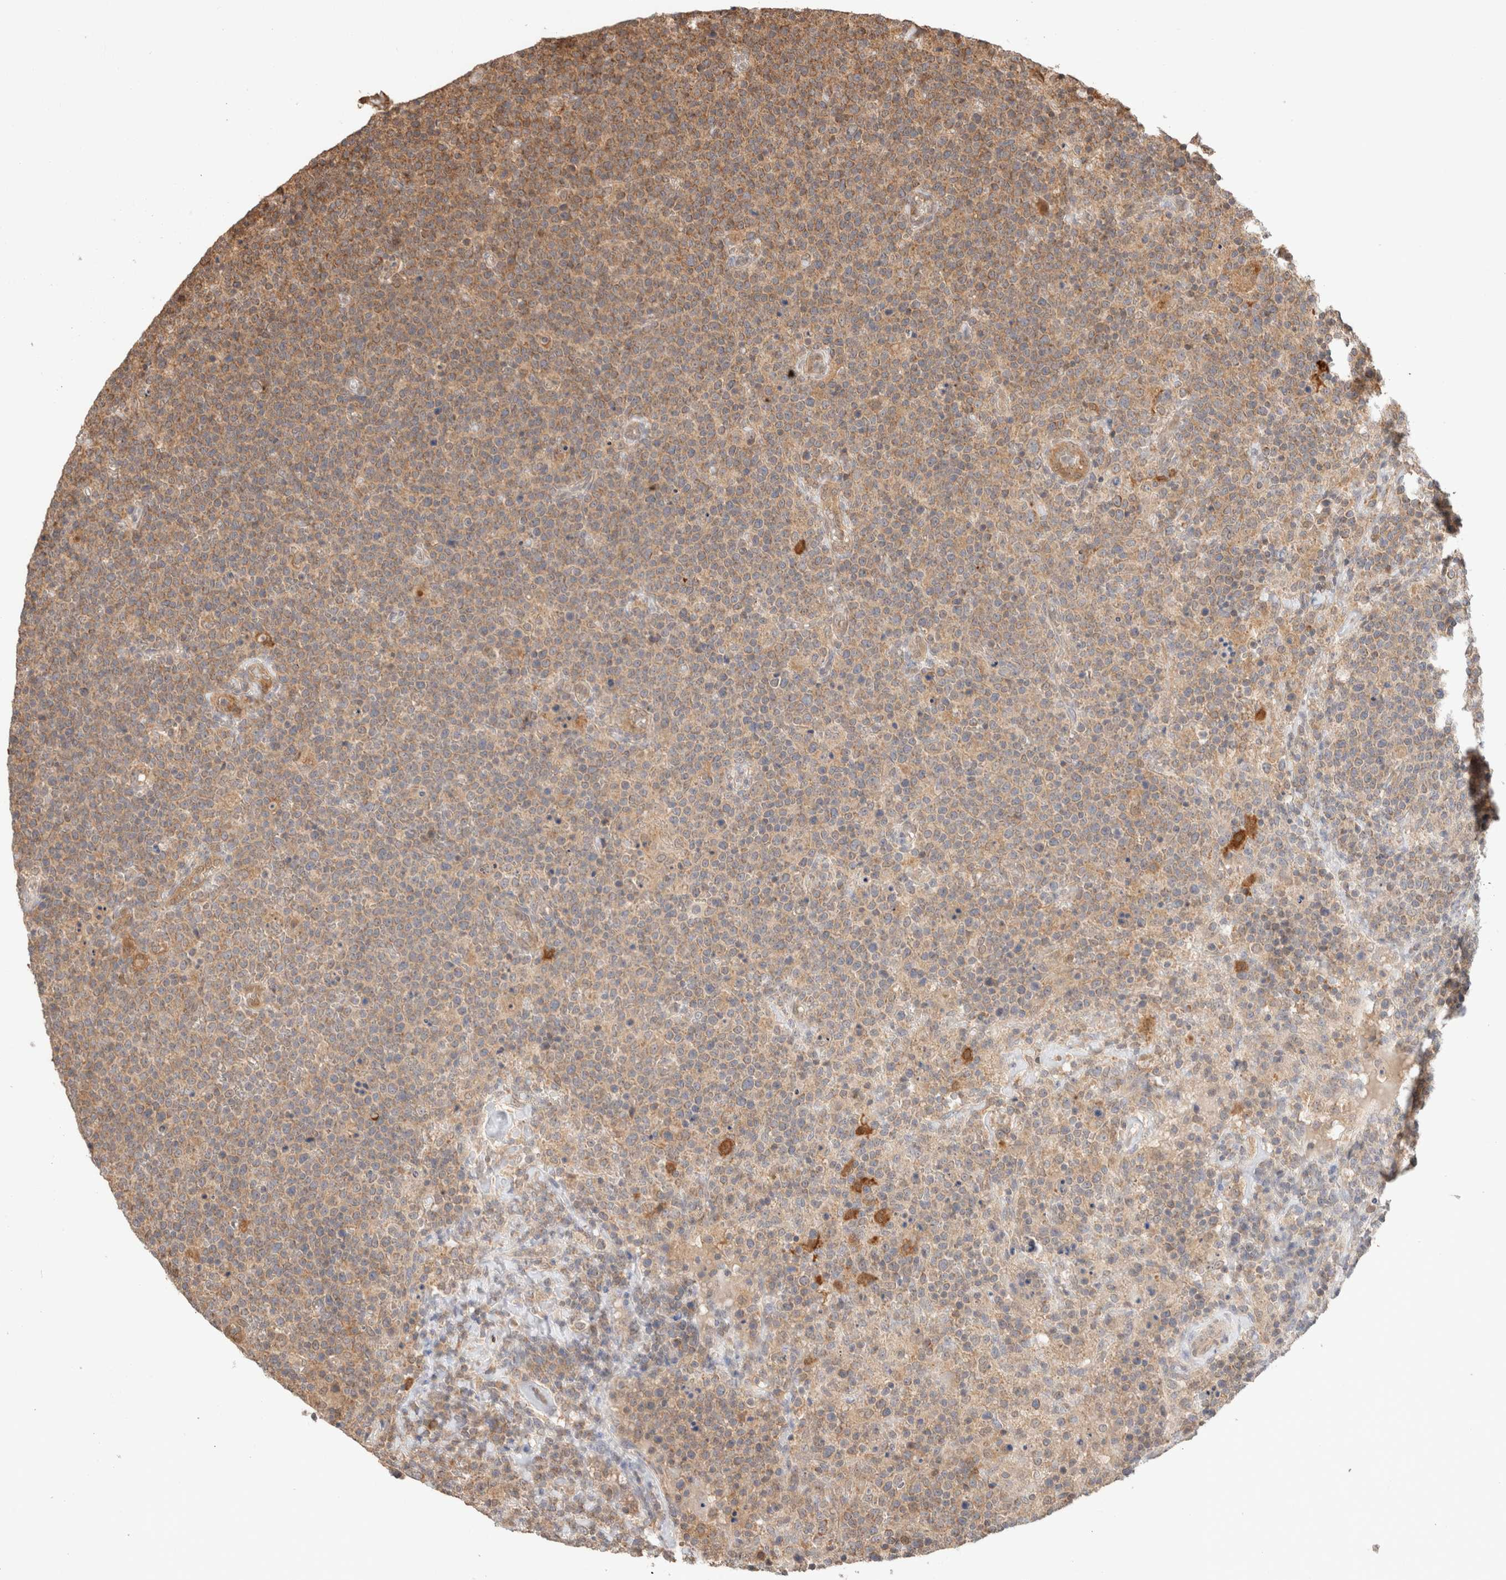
{"staining": {"intensity": "moderate", "quantity": ">75%", "location": "cytoplasmic/membranous"}, "tissue": "lymphoma", "cell_type": "Tumor cells", "image_type": "cancer", "snomed": [{"axis": "morphology", "description": "Malignant lymphoma, non-Hodgkin's type, High grade"}, {"axis": "topography", "description": "Lymph node"}], "caption": "Tumor cells exhibit medium levels of moderate cytoplasmic/membranous staining in approximately >75% of cells in high-grade malignant lymphoma, non-Hodgkin's type.", "gene": "CA13", "patient": {"sex": "male", "age": 61}}